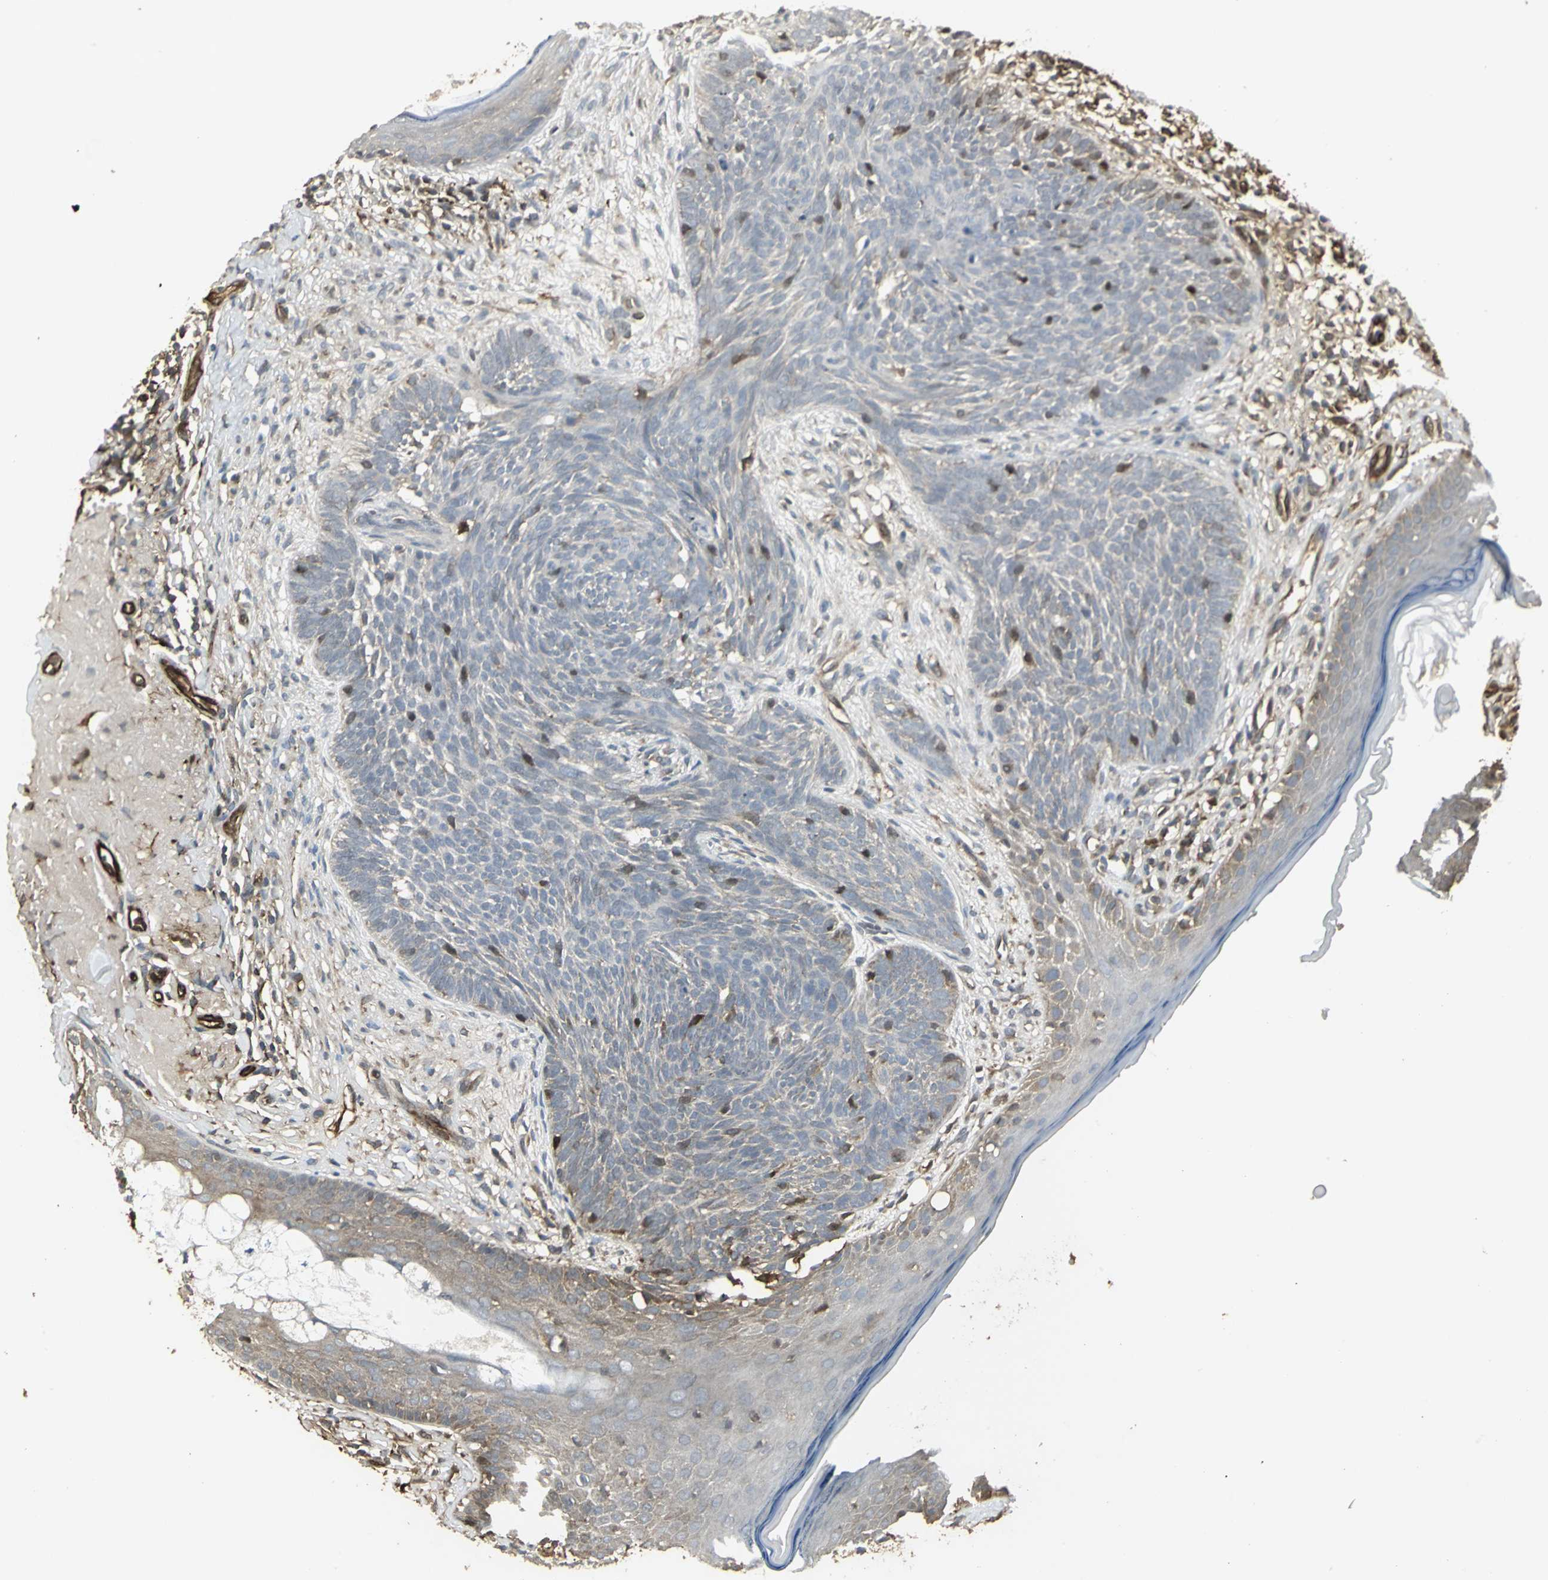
{"staining": {"intensity": "weak", "quantity": "25%-75%", "location": "cytoplasmic/membranous"}, "tissue": "skin cancer", "cell_type": "Tumor cells", "image_type": "cancer", "snomed": [{"axis": "morphology", "description": "Basal cell carcinoma"}, {"axis": "topography", "description": "Skin"}], "caption": "This image demonstrates skin cancer stained with IHC to label a protein in brown. The cytoplasmic/membranous of tumor cells show weak positivity for the protein. Nuclei are counter-stained blue.", "gene": "PRXL2B", "patient": {"sex": "male", "age": 74}}